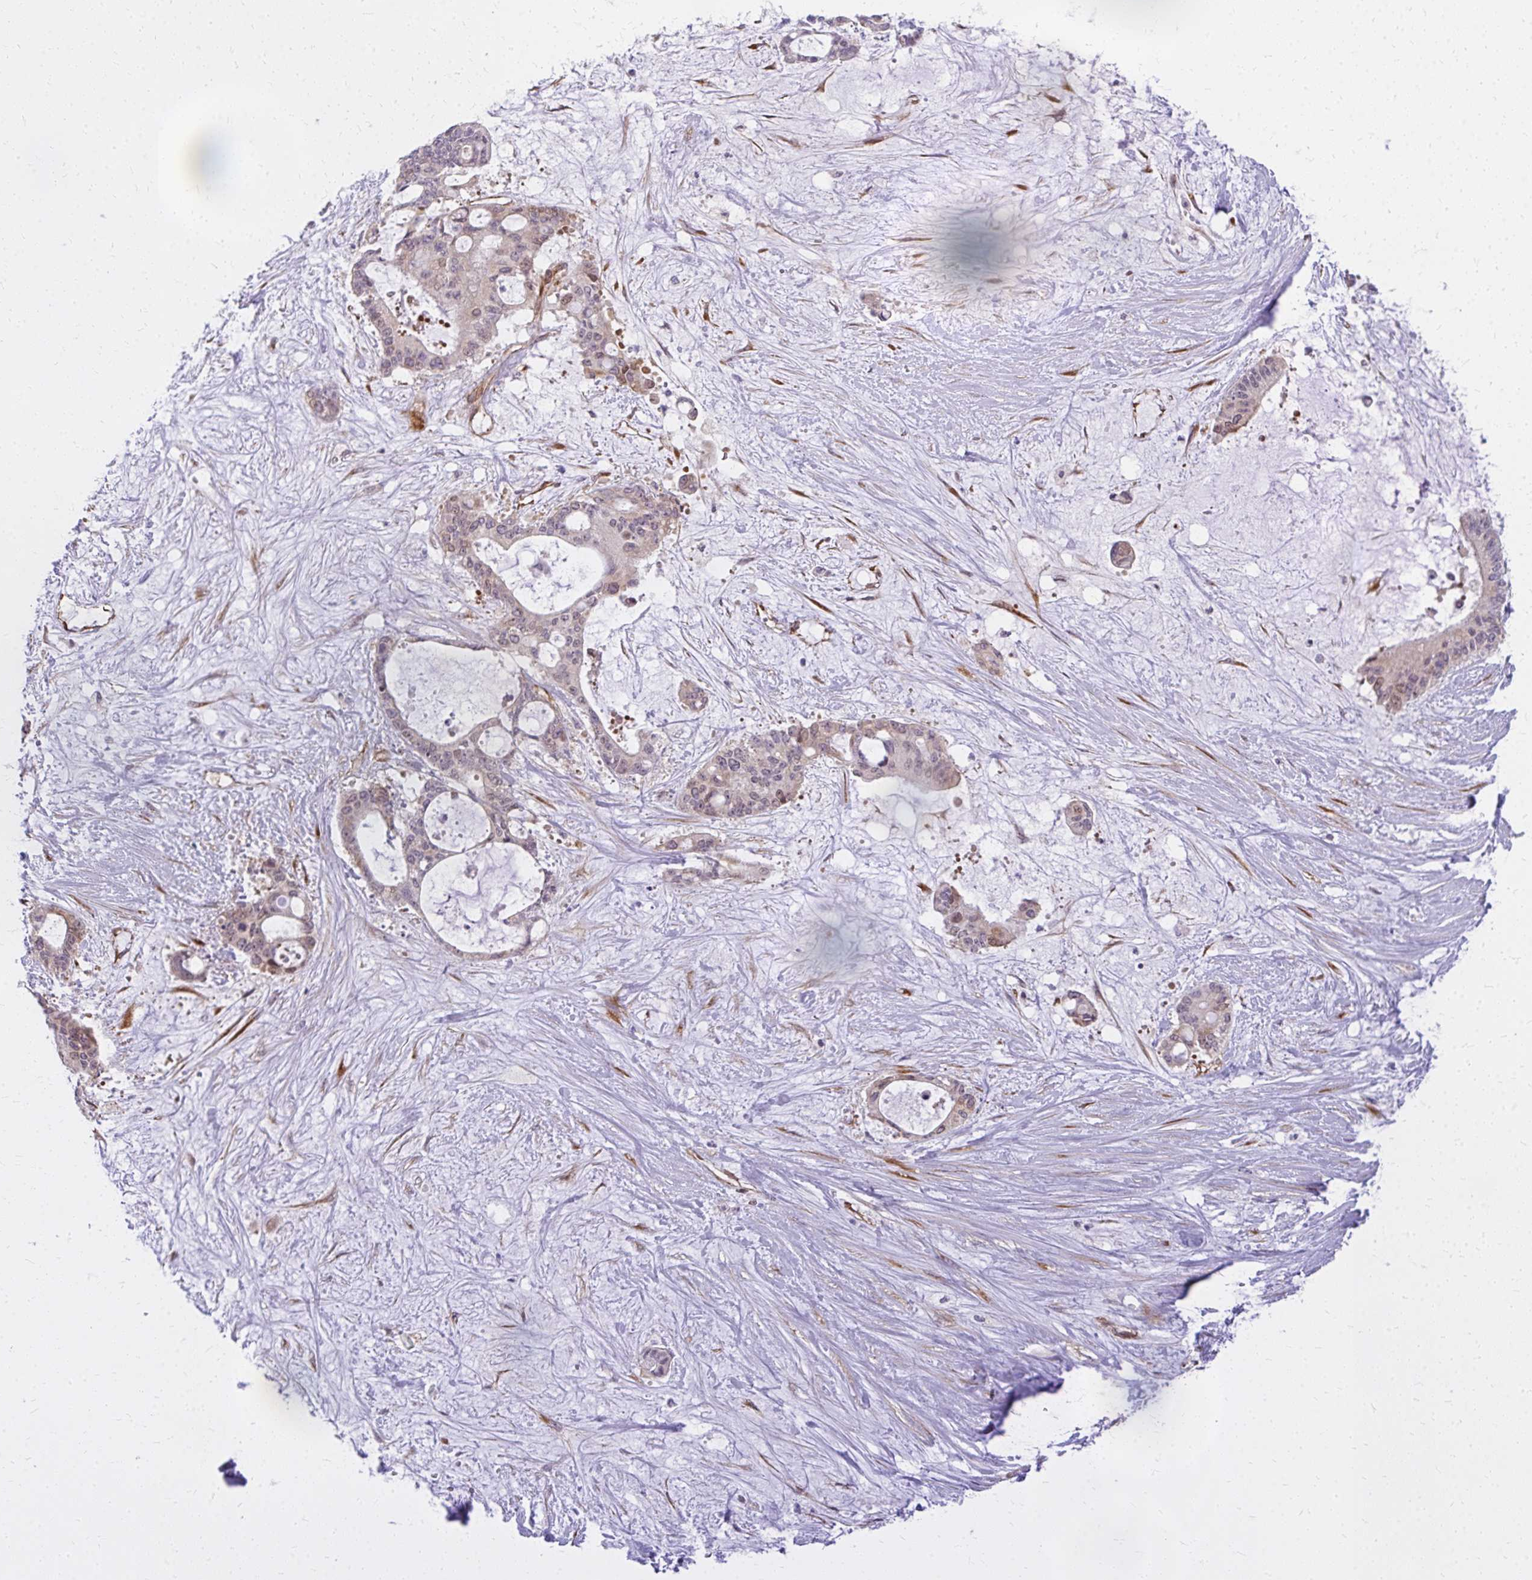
{"staining": {"intensity": "weak", "quantity": "<25%", "location": "nuclear"}, "tissue": "liver cancer", "cell_type": "Tumor cells", "image_type": "cancer", "snomed": [{"axis": "morphology", "description": "Normal tissue, NOS"}, {"axis": "morphology", "description": "Cholangiocarcinoma"}, {"axis": "topography", "description": "Liver"}, {"axis": "topography", "description": "Peripheral nerve tissue"}], "caption": "Tumor cells are negative for brown protein staining in cholangiocarcinoma (liver).", "gene": "RSKR", "patient": {"sex": "female", "age": 73}}